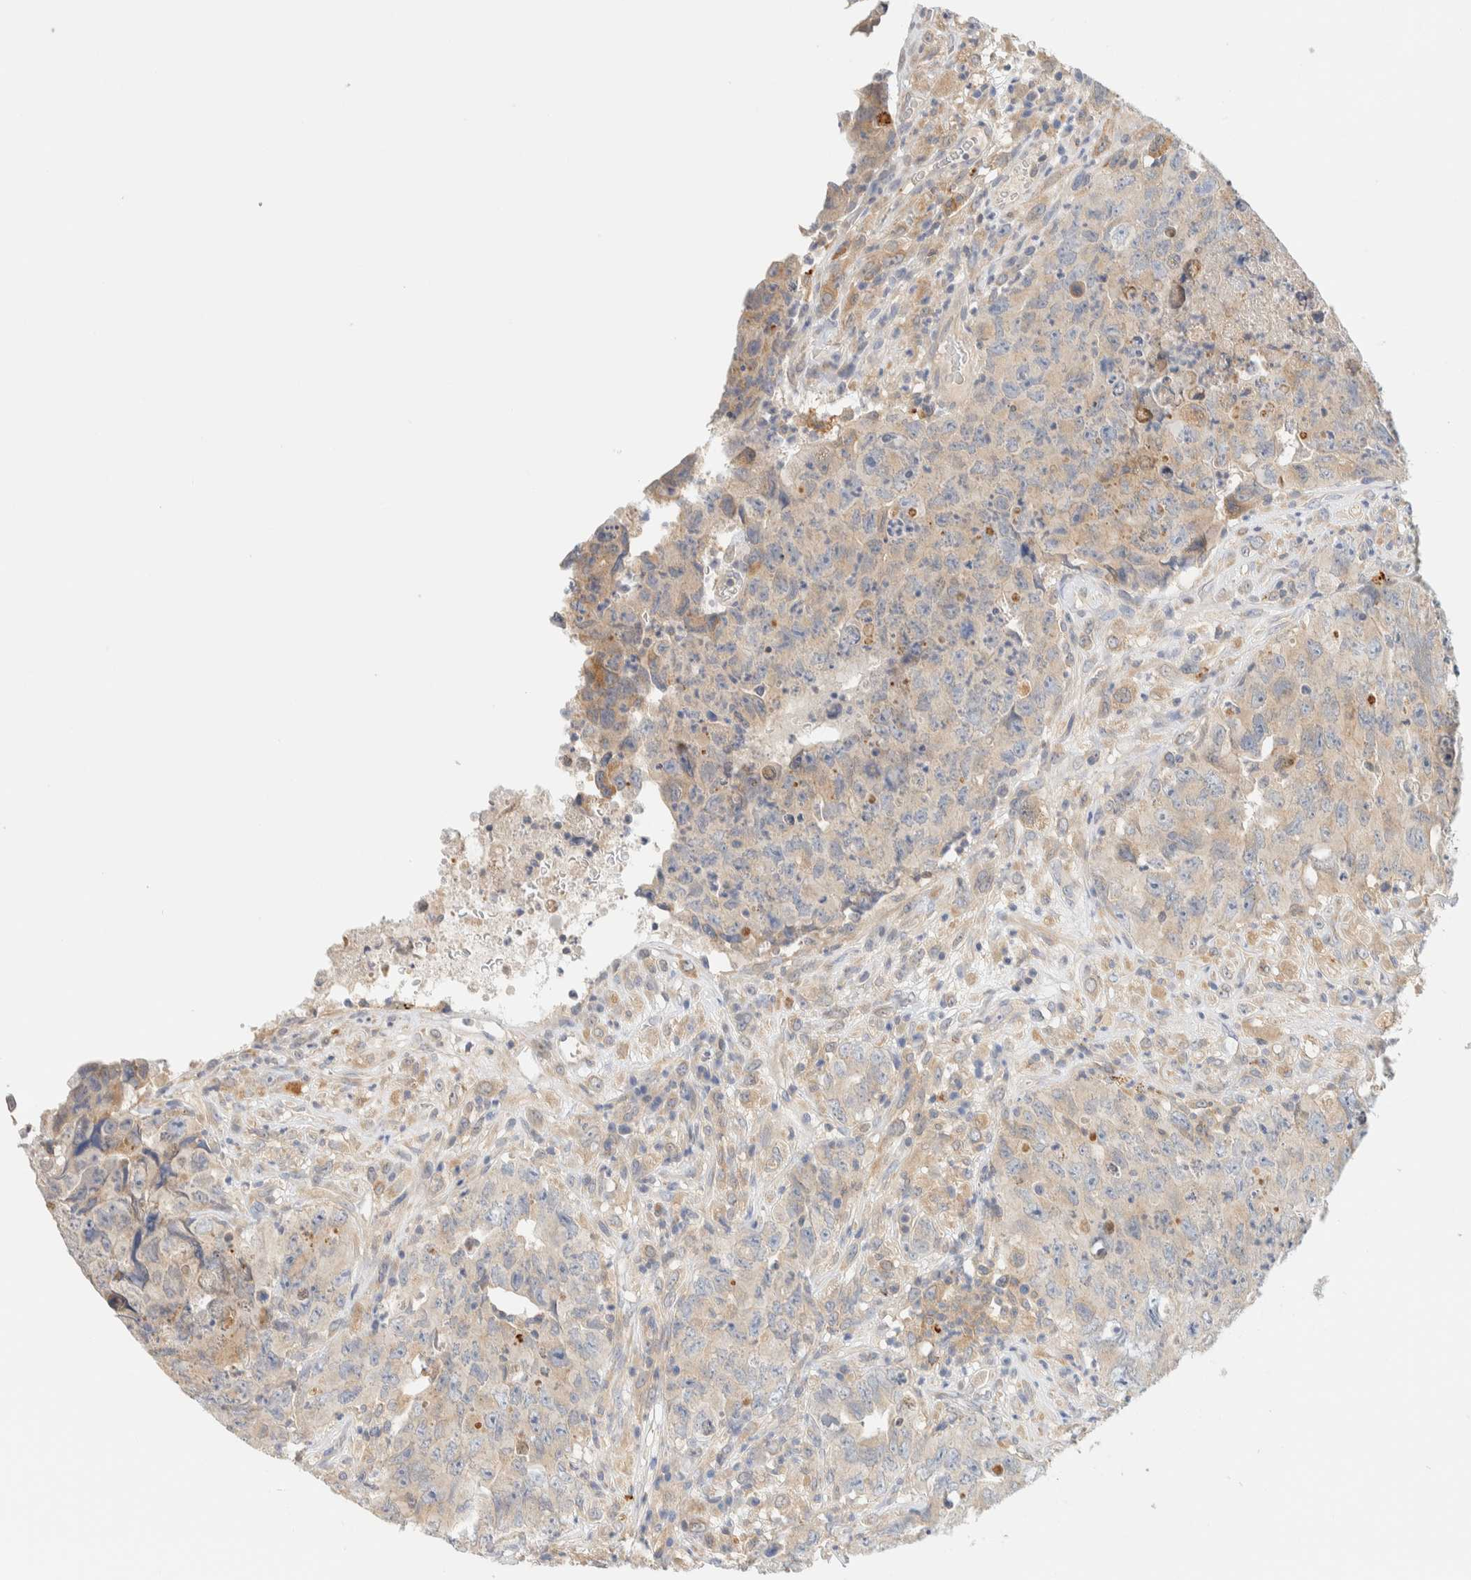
{"staining": {"intensity": "weak", "quantity": ">75%", "location": "cytoplasmic/membranous"}, "tissue": "testis cancer", "cell_type": "Tumor cells", "image_type": "cancer", "snomed": [{"axis": "morphology", "description": "Carcinoma, Embryonal, NOS"}, {"axis": "topography", "description": "Testis"}], "caption": "Testis cancer (embryonal carcinoma) stained with DAB immunohistochemistry reveals low levels of weak cytoplasmic/membranous staining in approximately >75% of tumor cells. (brown staining indicates protein expression, while blue staining denotes nuclei).", "gene": "NT5C", "patient": {"sex": "male", "age": 32}}